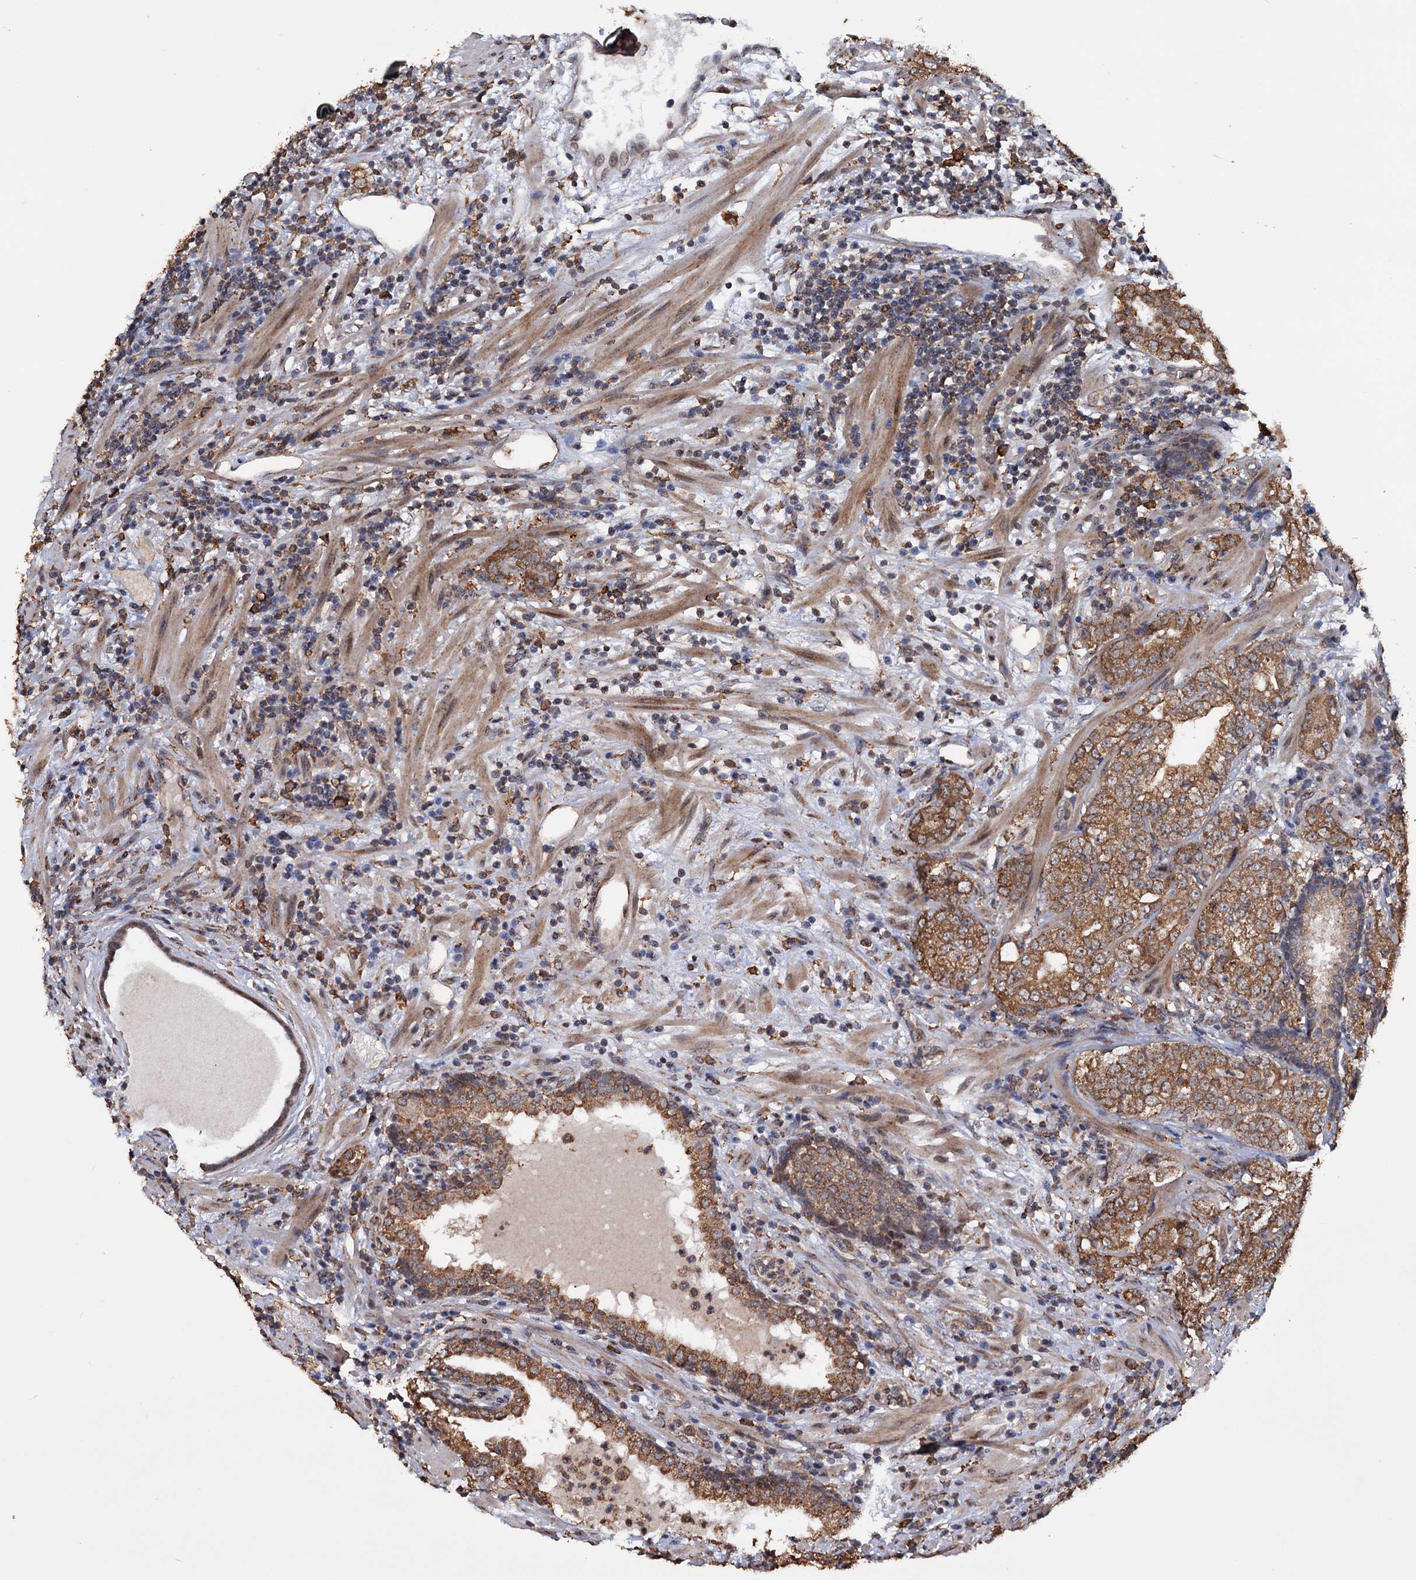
{"staining": {"intensity": "moderate", "quantity": ">75%", "location": "cytoplasmic/membranous"}, "tissue": "prostate cancer", "cell_type": "Tumor cells", "image_type": "cancer", "snomed": [{"axis": "morphology", "description": "Adenocarcinoma, High grade"}, {"axis": "topography", "description": "Prostate"}], "caption": "Protein expression analysis of prostate cancer exhibits moderate cytoplasmic/membranous expression in approximately >75% of tumor cells. The protein is stained brown, and the nuclei are stained in blue (DAB (3,3'-diaminobenzidine) IHC with brightfield microscopy, high magnification).", "gene": "TBC1D12", "patient": {"sex": "male", "age": 64}}